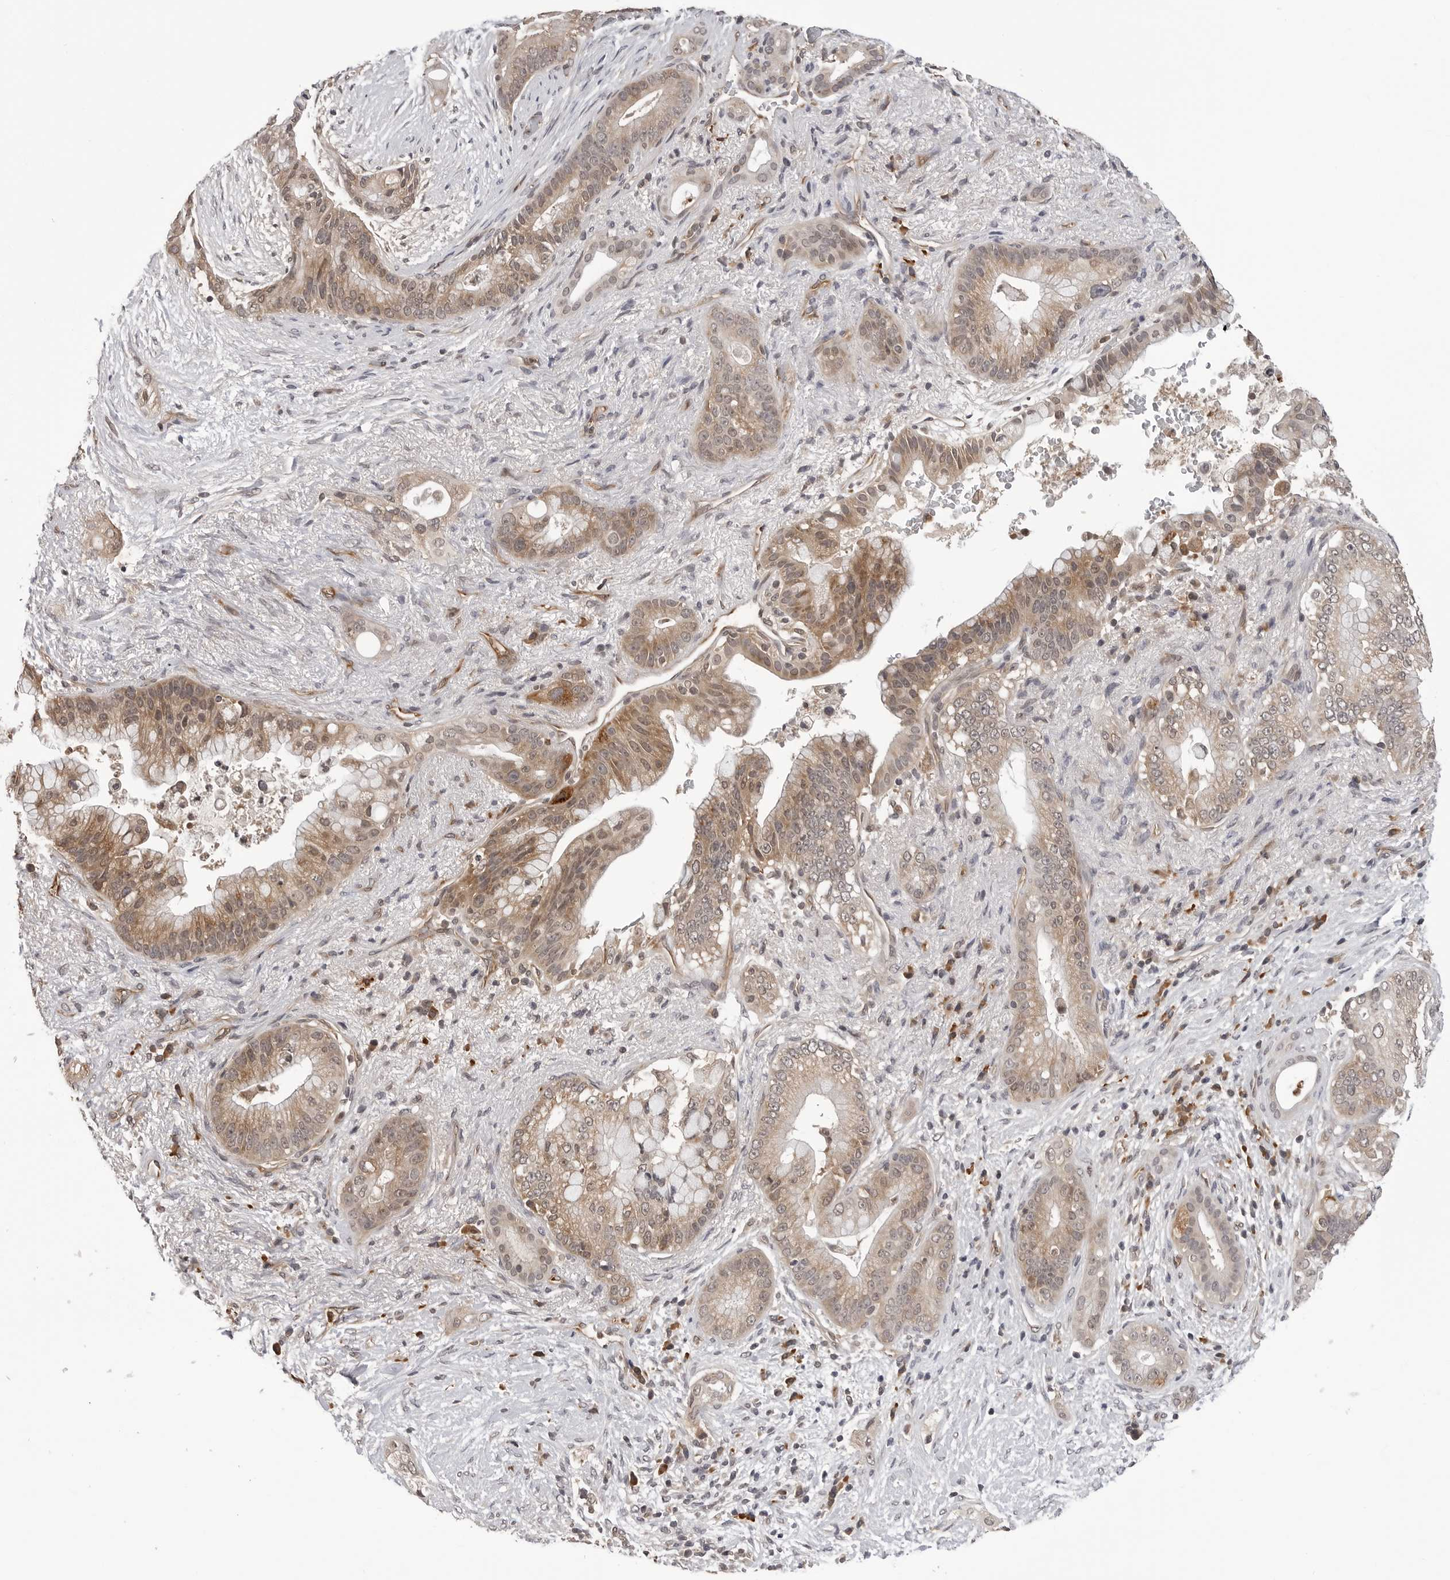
{"staining": {"intensity": "moderate", "quantity": ">75%", "location": "cytoplasmic/membranous"}, "tissue": "pancreatic cancer", "cell_type": "Tumor cells", "image_type": "cancer", "snomed": [{"axis": "morphology", "description": "Adenocarcinoma, NOS"}, {"axis": "topography", "description": "Pancreas"}], "caption": "DAB immunohistochemical staining of pancreatic cancer shows moderate cytoplasmic/membranous protein expression in about >75% of tumor cells. Nuclei are stained in blue.", "gene": "TRMT13", "patient": {"sex": "male", "age": 53}}